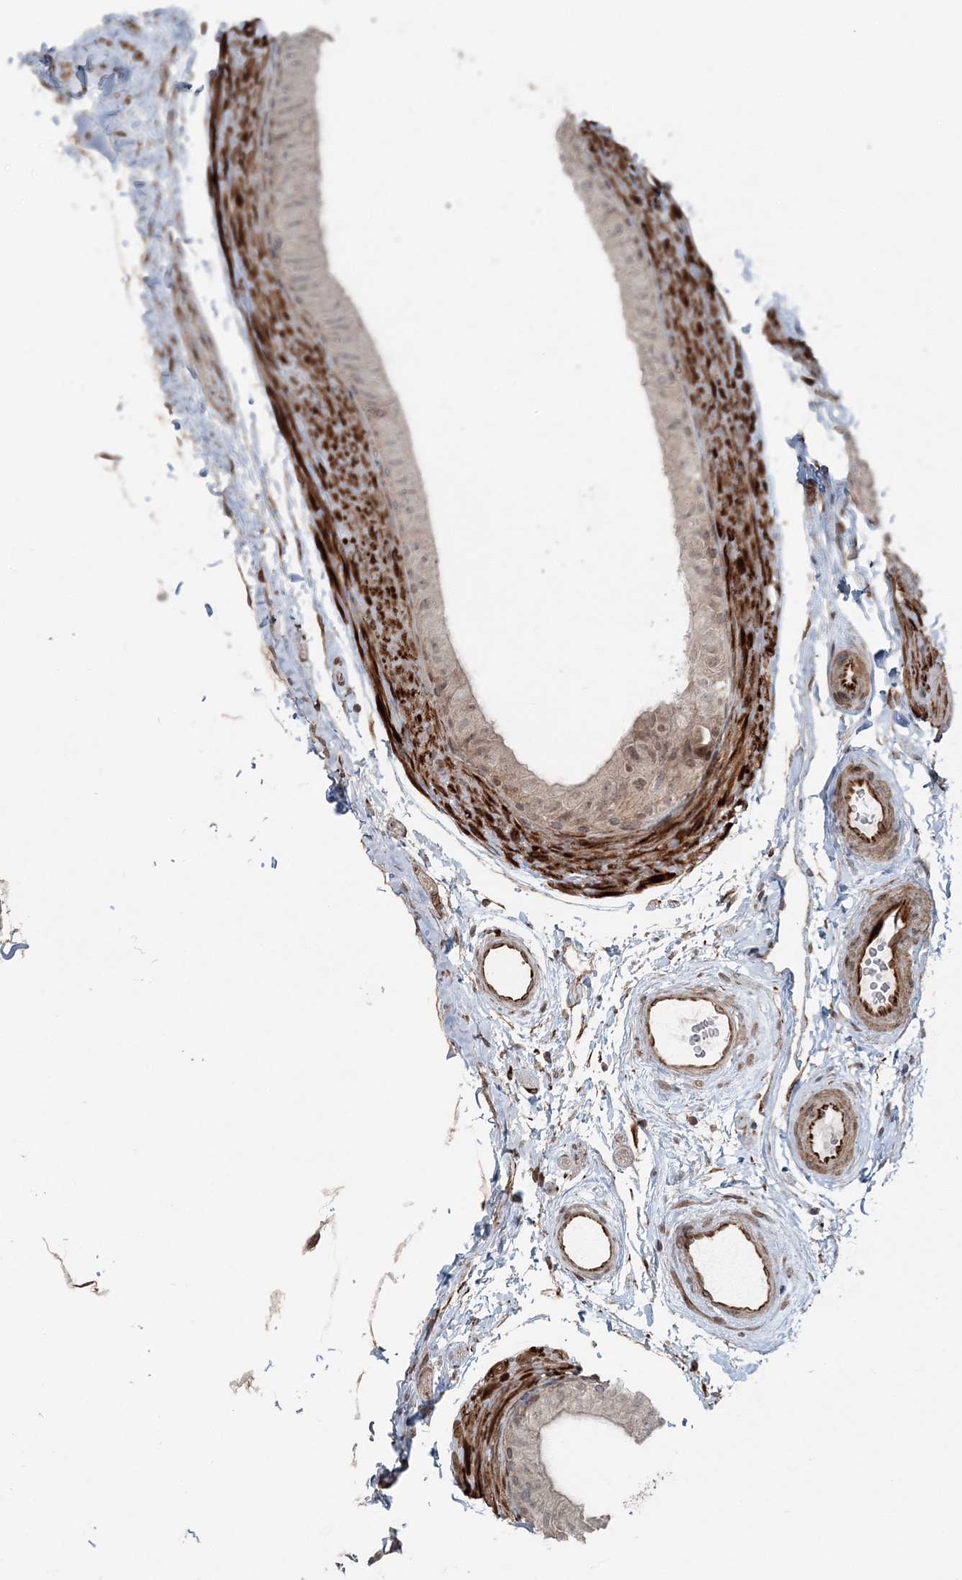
{"staining": {"intensity": "negative", "quantity": "none", "location": "none"}, "tissue": "epididymis", "cell_type": "Glandular cells", "image_type": "normal", "snomed": [{"axis": "morphology", "description": "Normal tissue, NOS"}, {"axis": "topography", "description": "Epididymis"}], "caption": "Photomicrograph shows no protein expression in glandular cells of benign epididymis.", "gene": "FBXL17", "patient": {"sex": "male", "age": 49}}